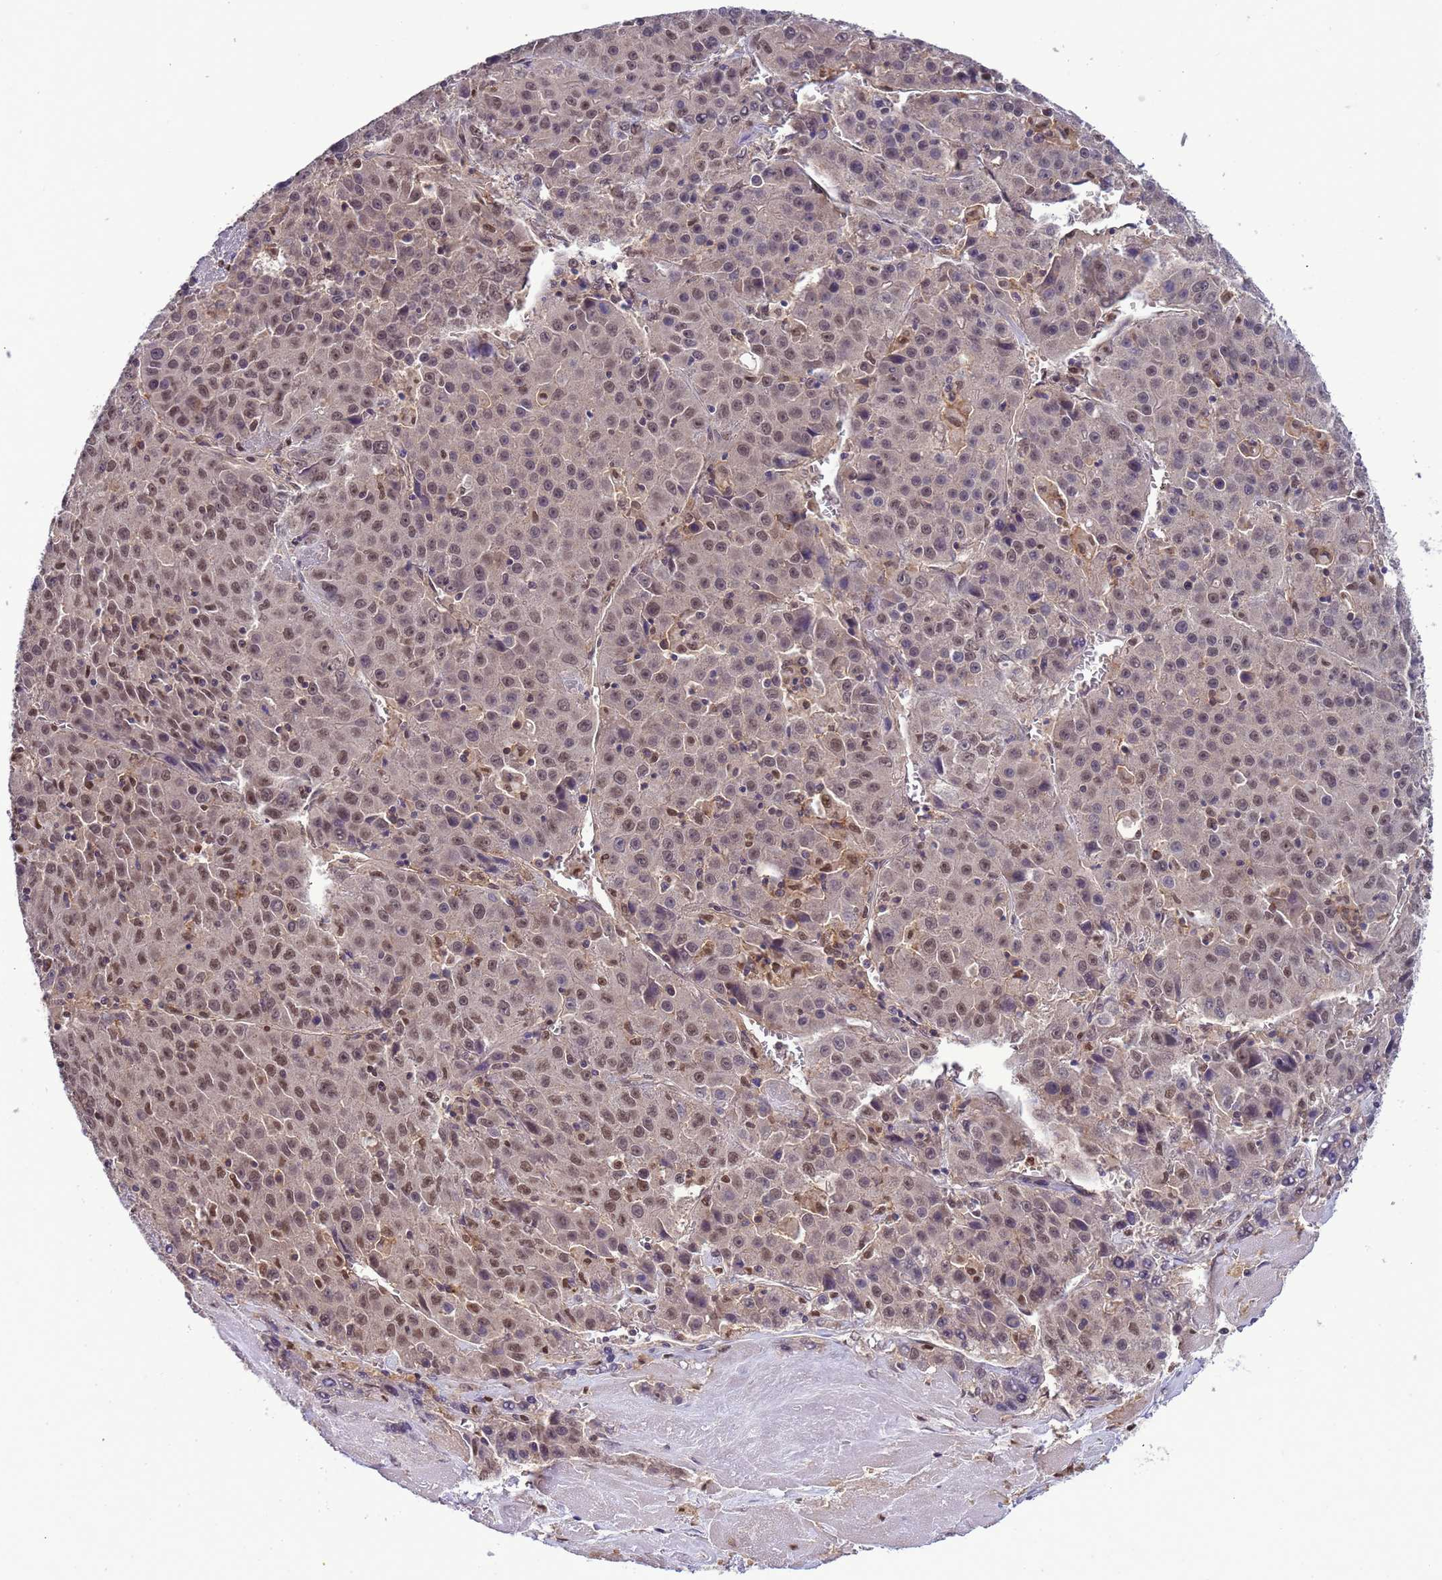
{"staining": {"intensity": "moderate", "quantity": ">75%", "location": "nuclear"}, "tissue": "liver cancer", "cell_type": "Tumor cells", "image_type": "cancer", "snomed": [{"axis": "morphology", "description": "Carcinoma, Hepatocellular, NOS"}, {"axis": "topography", "description": "Liver"}], "caption": "Liver cancer (hepatocellular carcinoma) was stained to show a protein in brown. There is medium levels of moderate nuclear positivity in approximately >75% of tumor cells.", "gene": "CD53", "patient": {"sex": "female", "age": 53}}